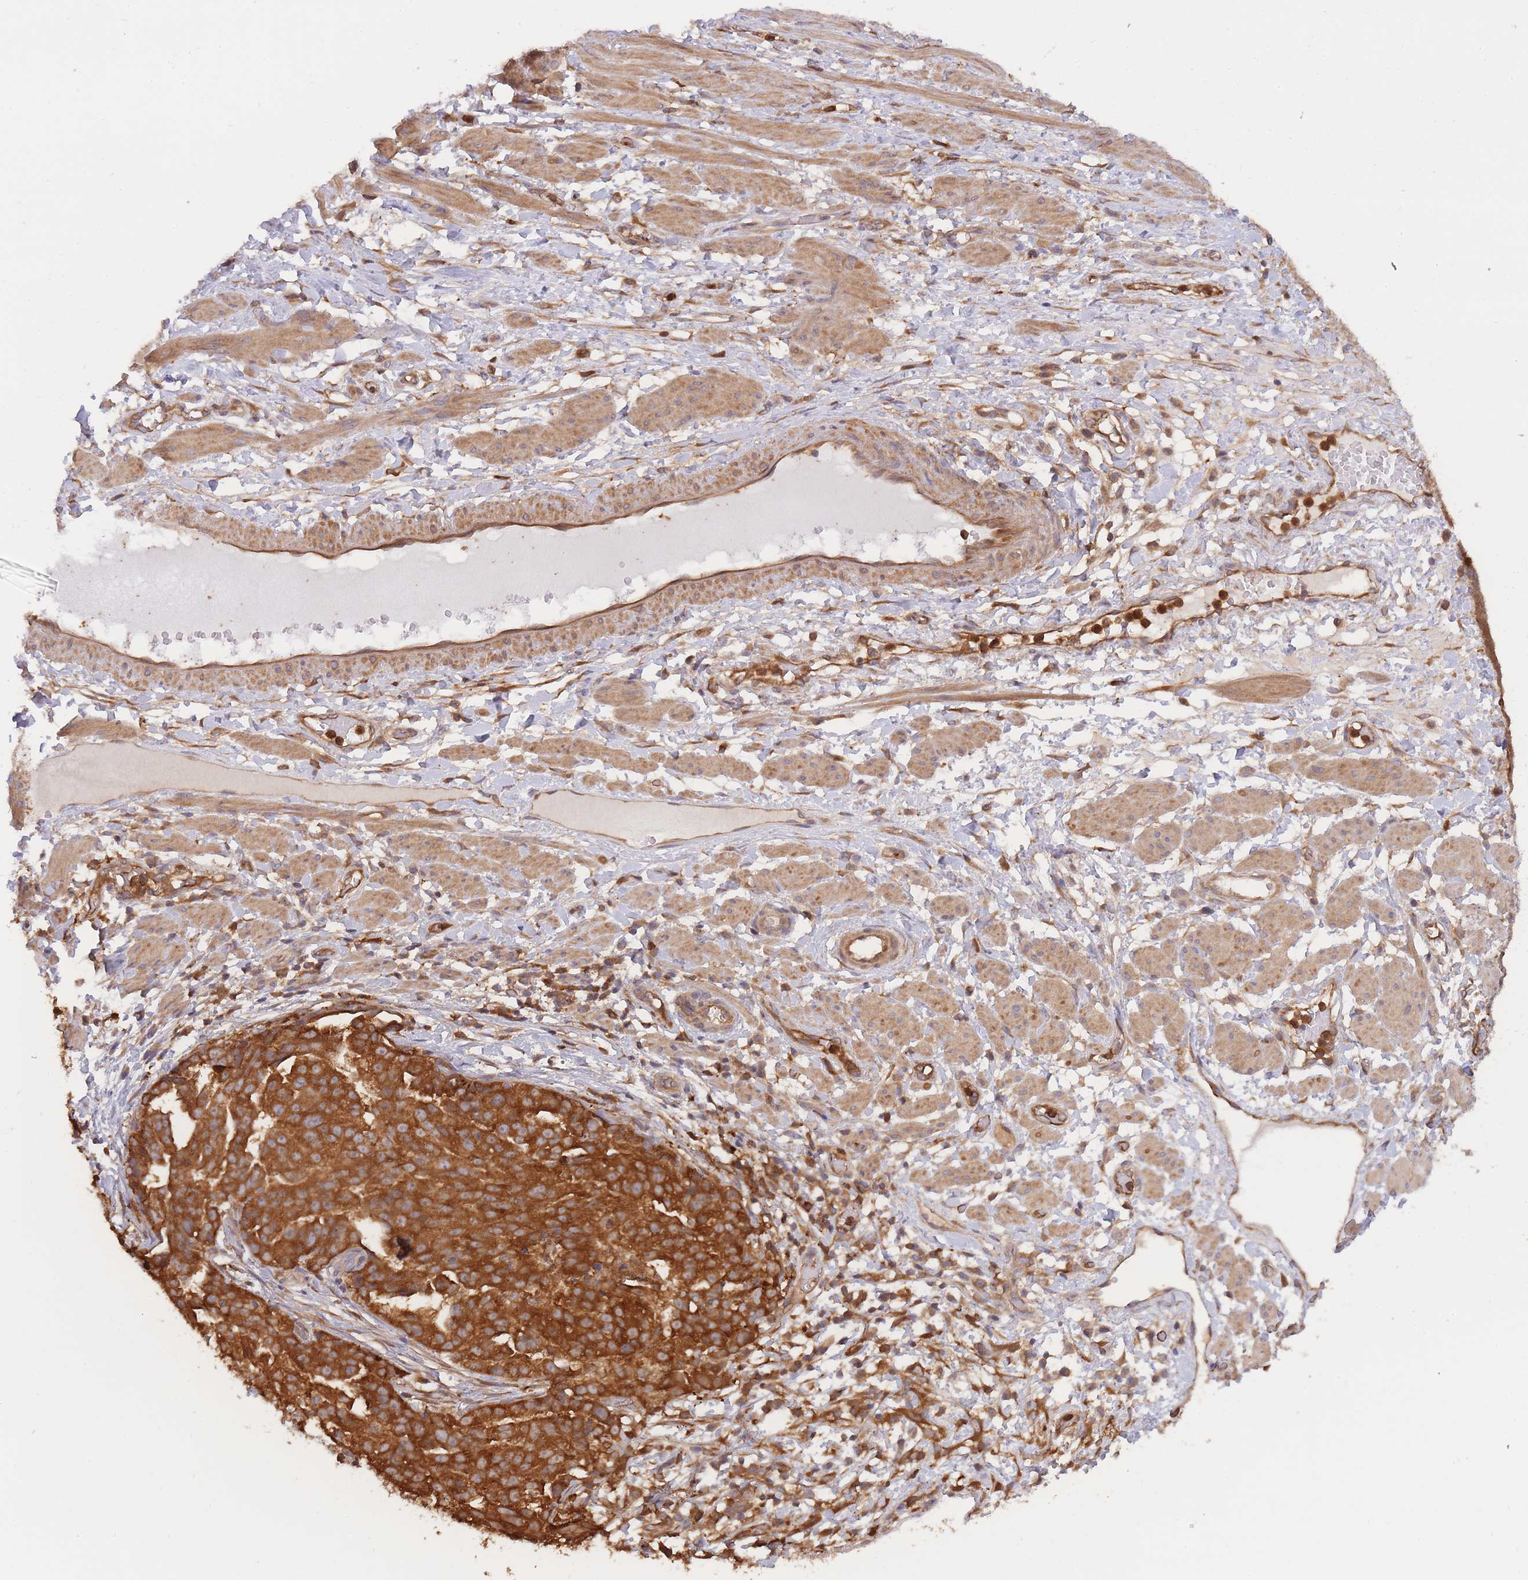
{"staining": {"intensity": "strong", "quantity": ">75%", "location": "cytoplasmic/membranous"}, "tissue": "ovarian cancer", "cell_type": "Tumor cells", "image_type": "cancer", "snomed": [{"axis": "morphology", "description": "Cystadenocarcinoma, serous, NOS"}, {"axis": "topography", "description": "Ovary"}], "caption": "This histopathology image demonstrates immunohistochemistry (IHC) staining of serous cystadenocarcinoma (ovarian), with high strong cytoplasmic/membranous staining in about >75% of tumor cells.", "gene": "SLC4A9", "patient": {"sex": "female", "age": 58}}